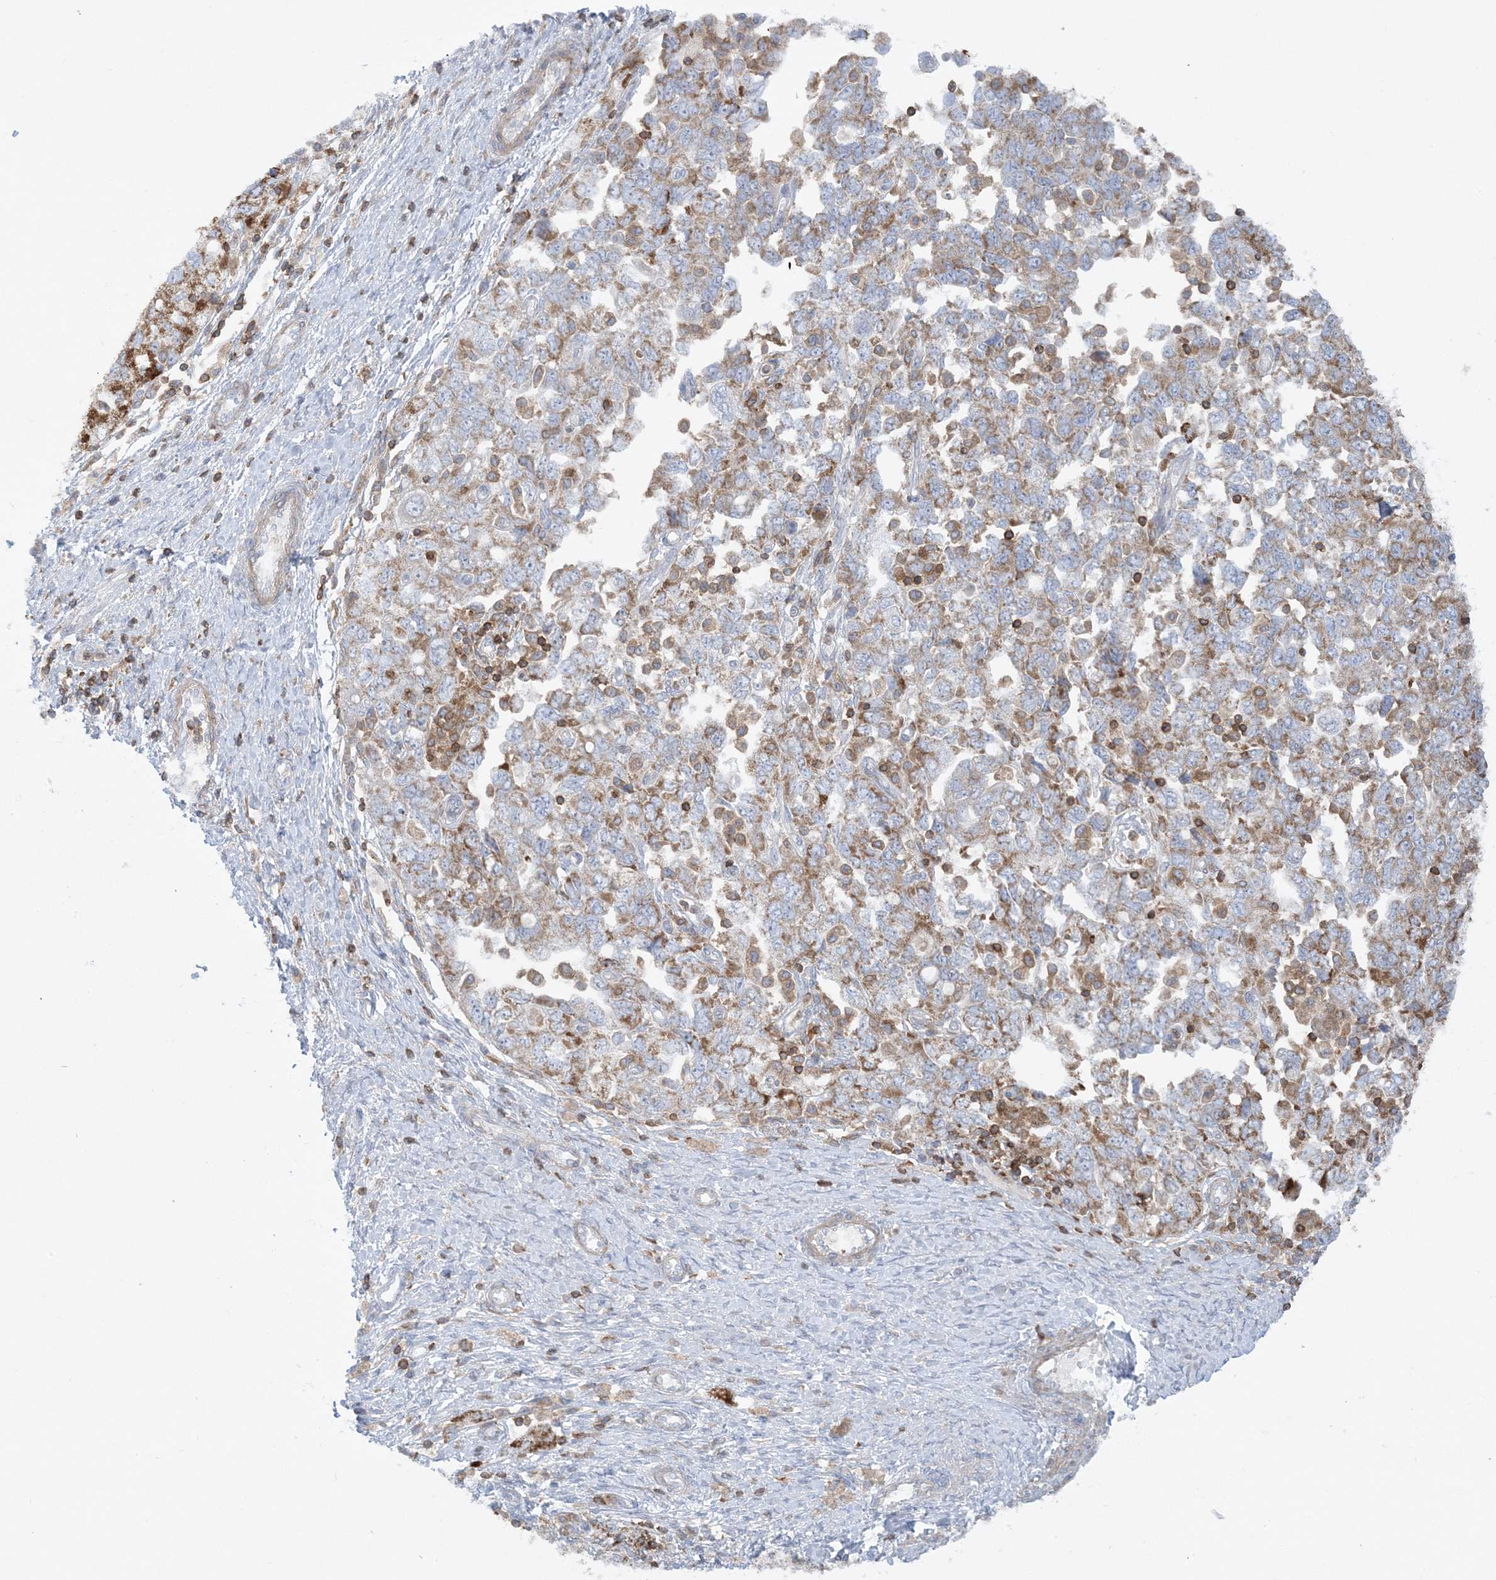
{"staining": {"intensity": "moderate", "quantity": ">75%", "location": "cytoplasmic/membranous"}, "tissue": "ovarian cancer", "cell_type": "Tumor cells", "image_type": "cancer", "snomed": [{"axis": "morphology", "description": "Carcinoma, NOS"}, {"axis": "morphology", "description": "Cystadenocarcinoma, serous, NOS"}, {"axis": "topography", "description": "Ovary"}], "caption": "Moderate cytoplasmic/membranous protein expression is present in approximately >75% of tumor cells in carcinoma (ovarian).", "gene": "ARHGAP30", "patient": {"sex": "female", "age": 69}}